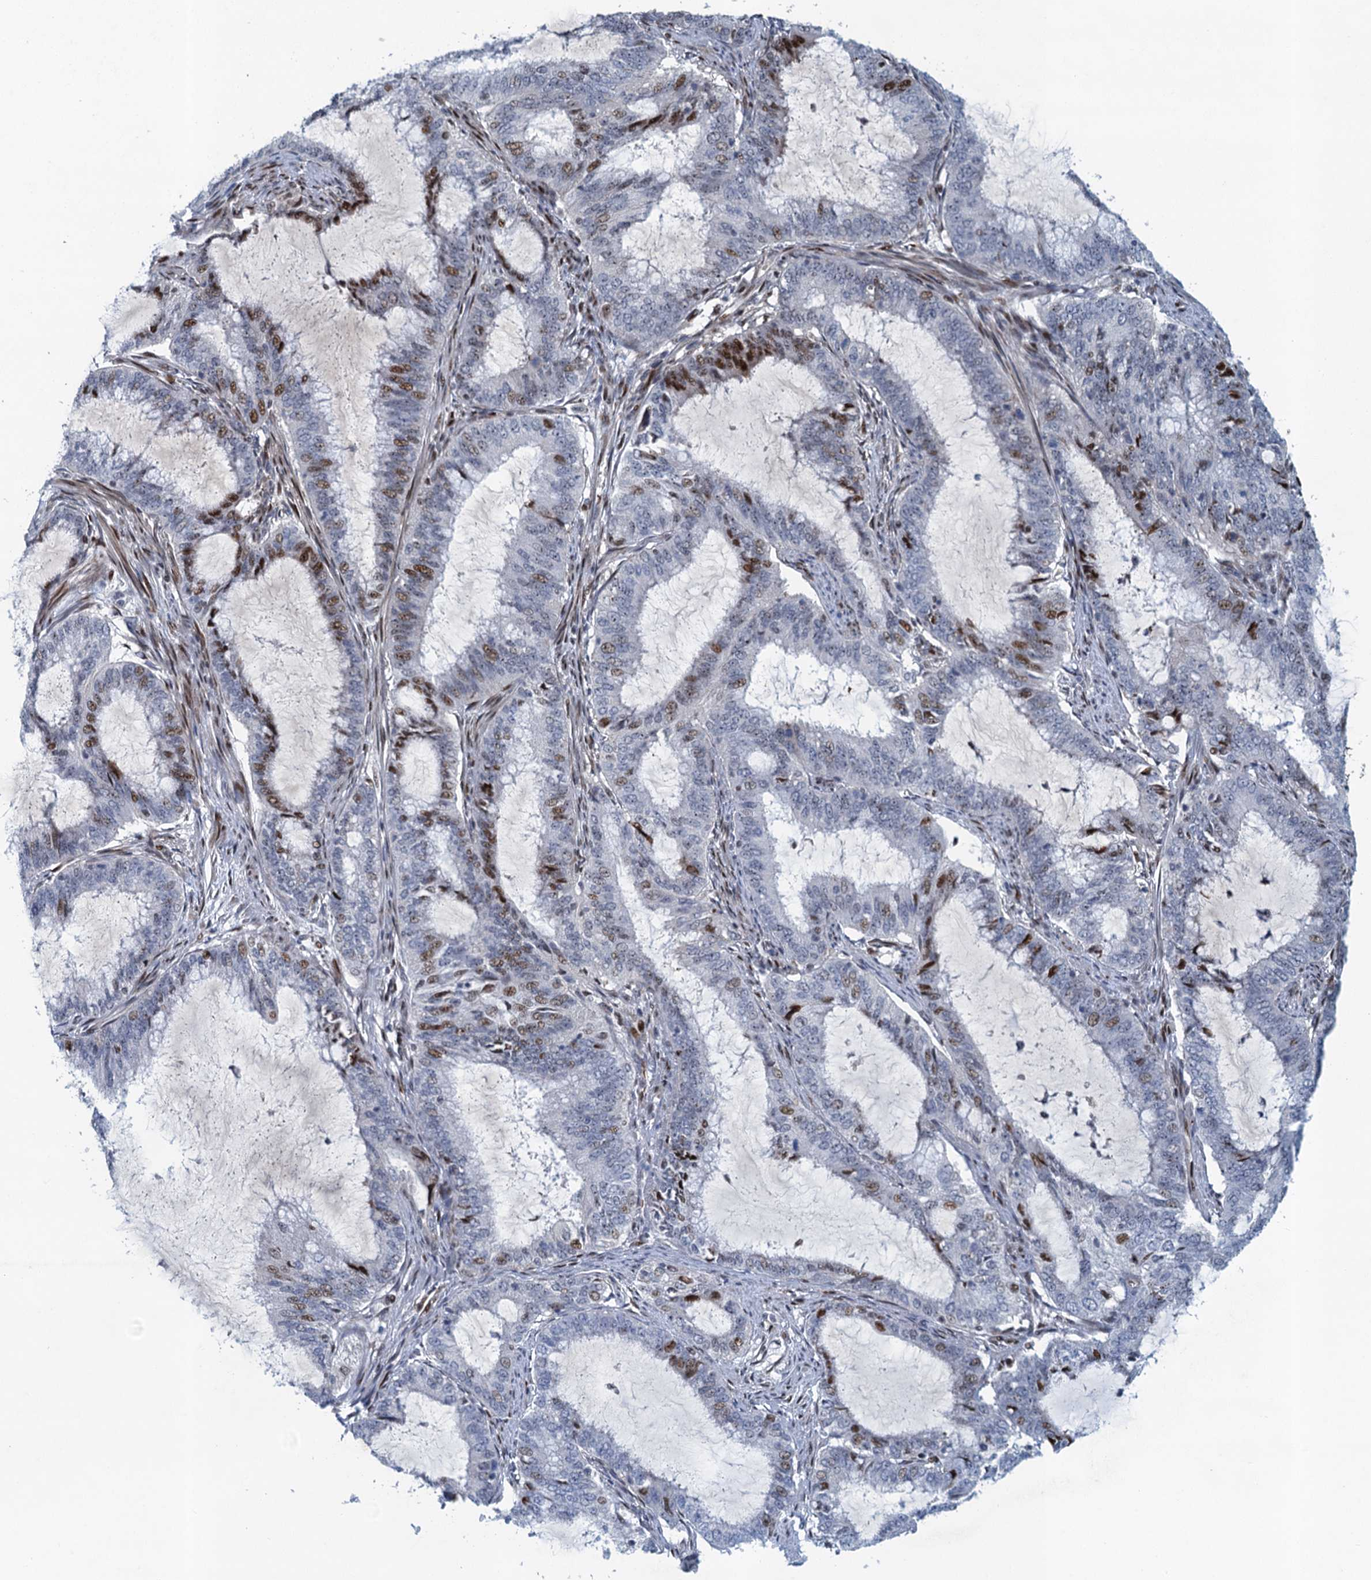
{"staining": {"intensity": "strong", "quantity": "25%-75%", "location": "nuclear"}, "tissue": "endometrial cancer", "cell_type": "Tumor cells", "image_type": "cancer", "snomed": [{"axis": "morphology", "description": "Adenocarcinoma, NOS"}, {"axis": "topography", "description": "Endometrium"}], "caption": "Immunohistochemical staining of endometrial adenocarcinoma reveals strong nuclear protein expression in approximately 25%-75% of tumor cells. The protein of interest is shown in brown color, while the nuclei are stained blue.", "gene": "ANKRD13D", "patient": {"sex": "female", "age": 51}}